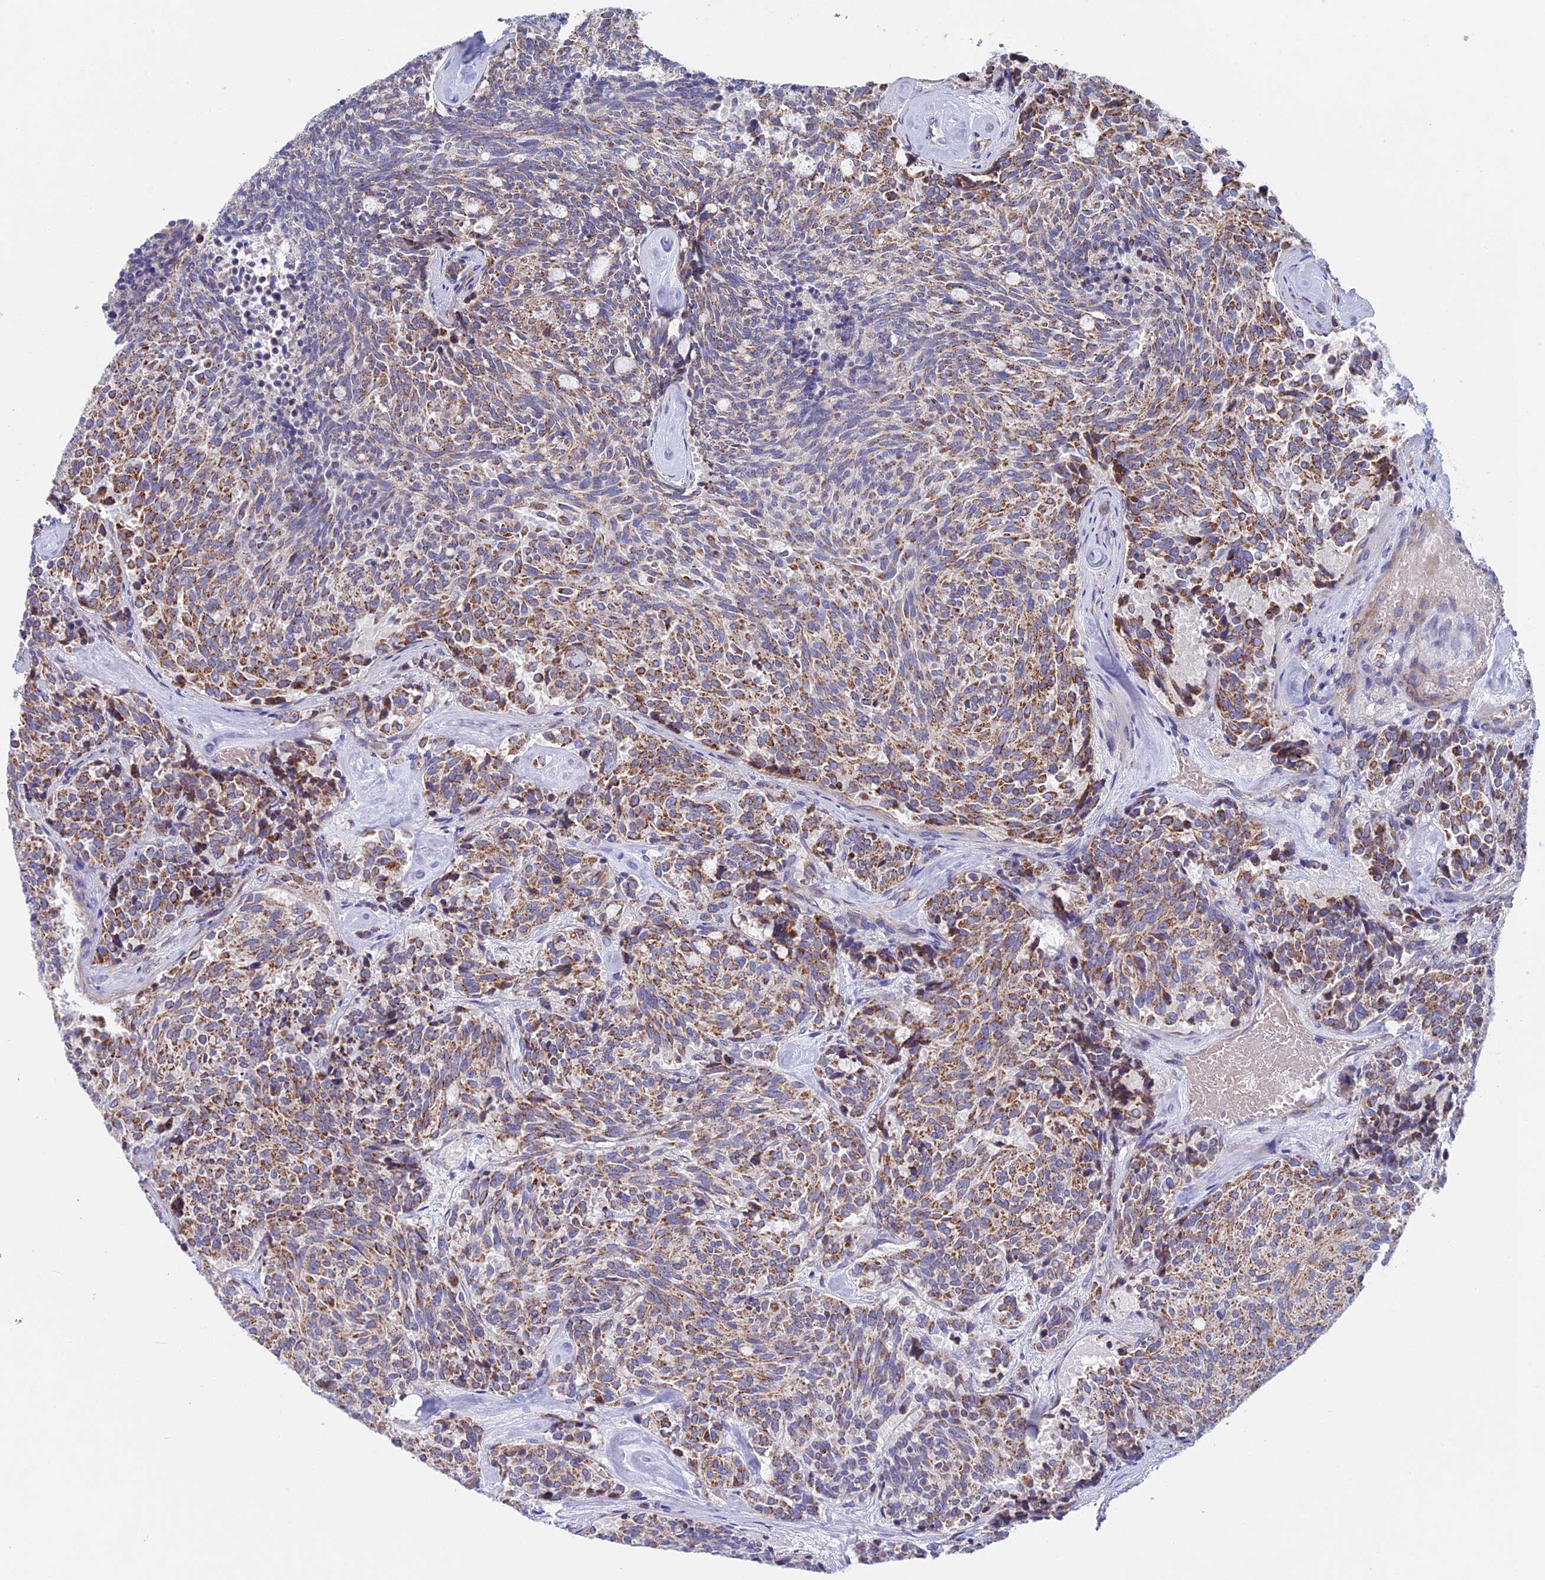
{"staining": {"intensity": "moderate", "quantity": ">75%", "location": "cytoplasmic/membranous"}, "tissue": "carcinoid", "cell_type": "Tumor cells", "image_type": "cancer", "snomed": [{"axis": "morphology", "description": "Carcinoid, malignant, NOS"}, {"axis": "topography", "description": "Pancreas"}], "caption": "DAB immunohistochemical staining of carcinoid shows moderate cytoplasmic/membranous protein staining in approximately >75% of tumor cells. The staining was performed using DAB, with brown indicating positive protein expression. Nuclei are stained blue with hematoxylin.", "gene": "SLC15A5", "patient": {"sex": "female", "age": 54}}